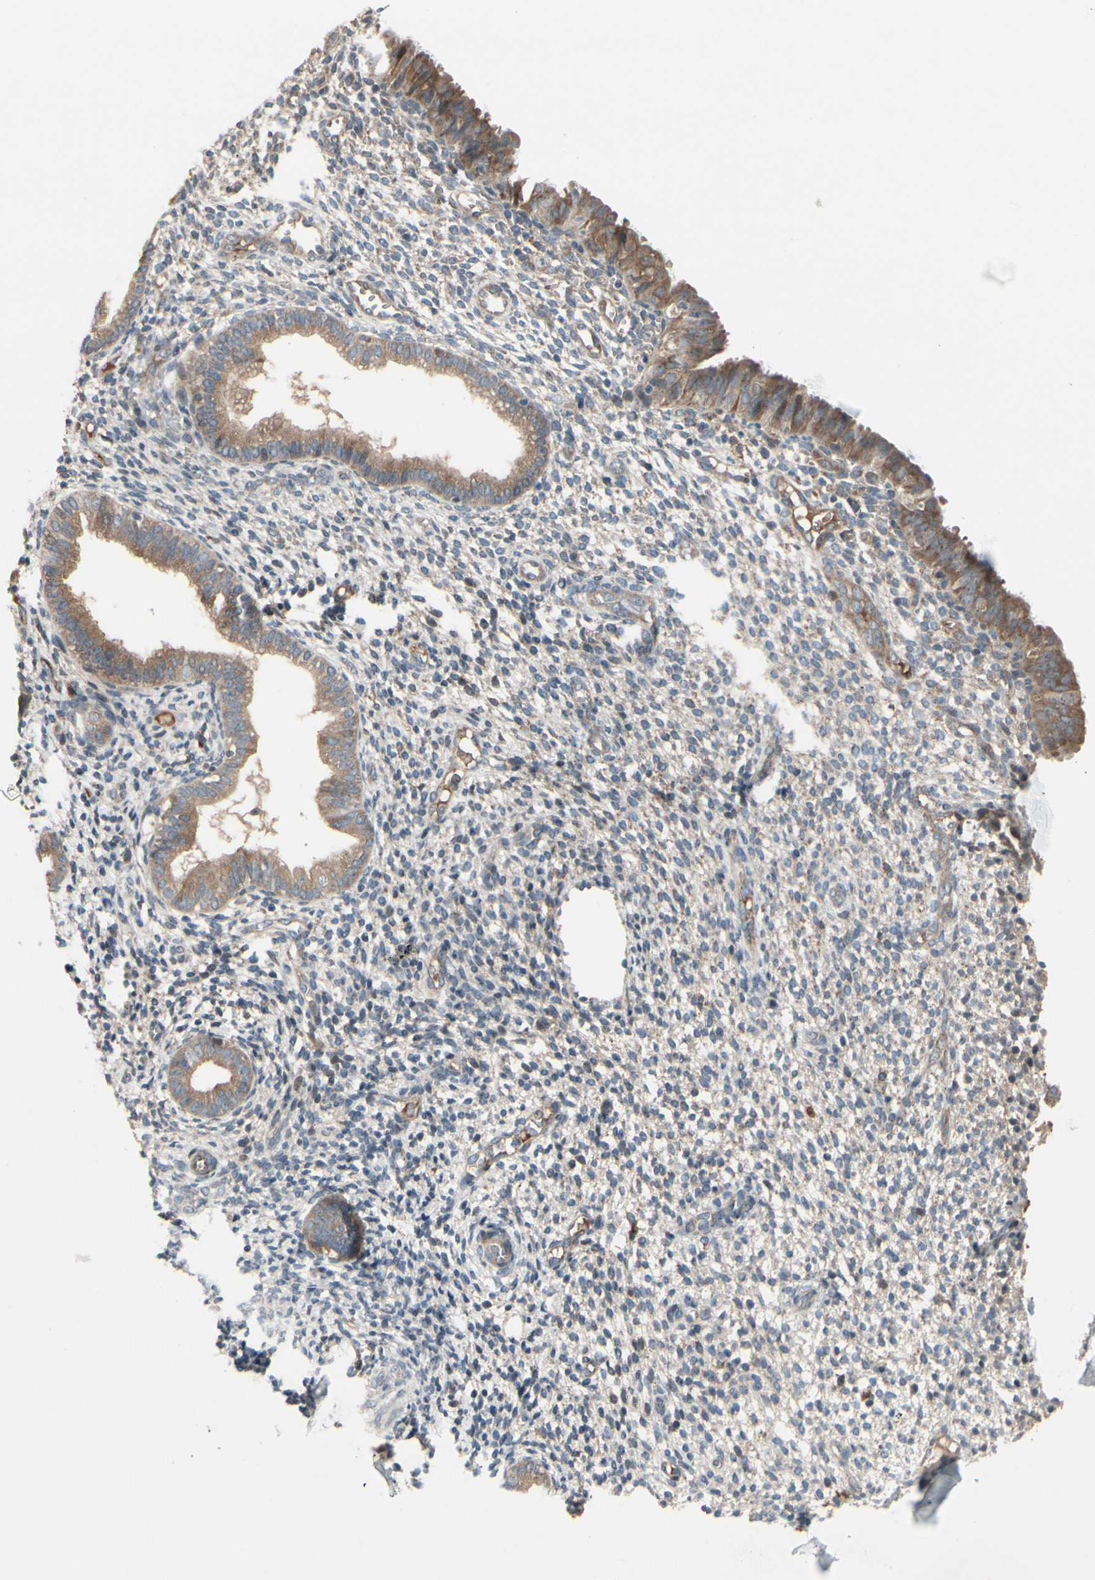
{"staining": {"intensity": "weak", "quantity": "<25%", "location": "cytoplasmic/membranous"}, "tissue": "endometrium", "cell_type": "Cells in endometrial stroma", "image_type": "normal", "snomed": [{"axis": "morphology", "description": "Normal tissue, NOS"}, {"axis": "topography", "description": "Endometrium"}], "caption": "This is an IHC photomicrograph of unremarkable human endometrium. There is no staining in cells in endometrial stroma.", "gene": "SNX29", "patient": {"sex": "female", "age": 61}}